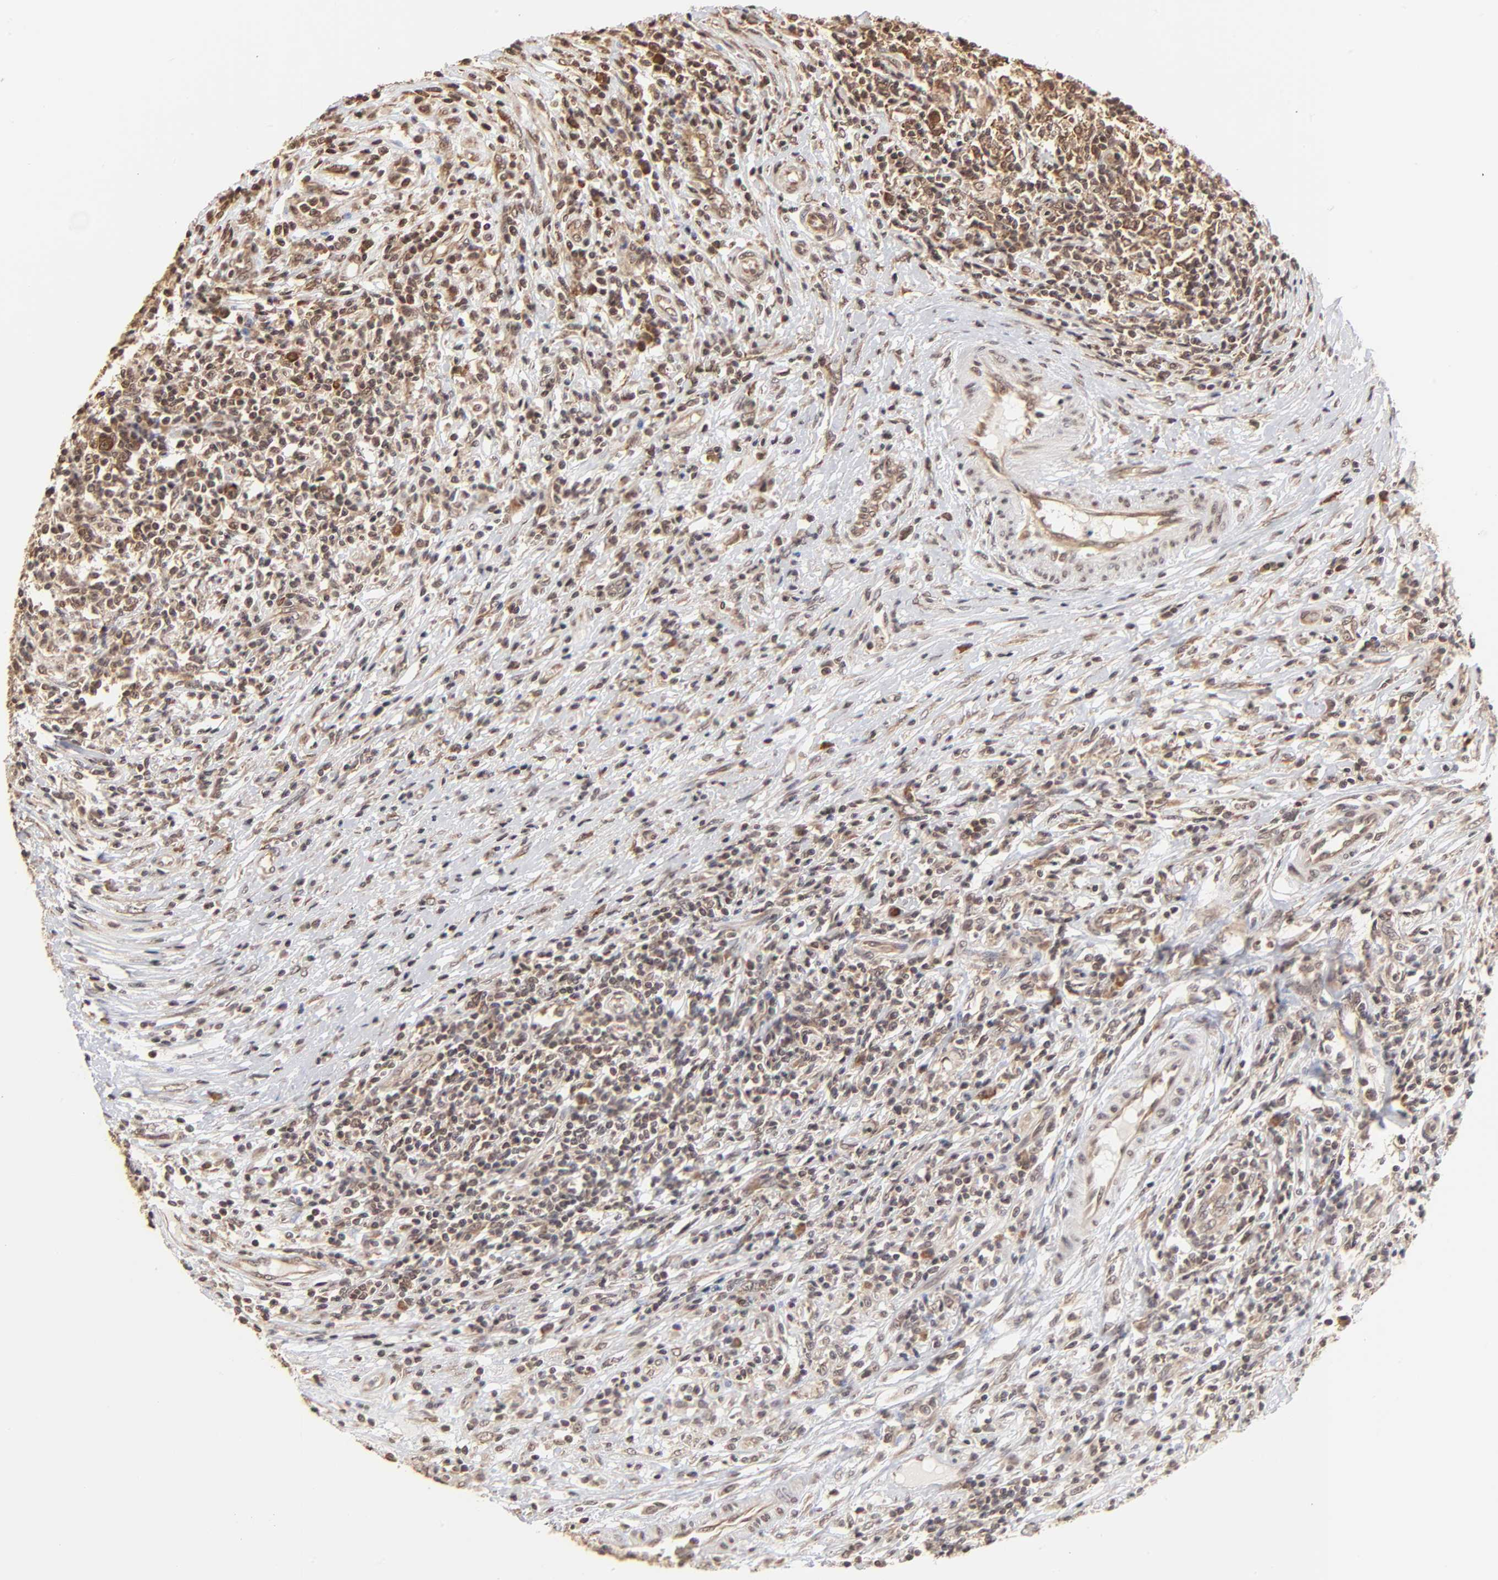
{"staining": {"intensity": "weak", "quantity": "25%-75%", "location": "cytoplasmic/membranous,nuclear"}, "tissue": "lymphoma", "cell_type": "Tumor cells", "image_type": "cancer", "snomed": [{"axis": "morphology", "description": "Malignant lymphoma, non-Hodgkin's type, High grade"}, {"axis": "topography", "description": "Lymph node"}], "caption": "Weak cytoplasmic/membranous and nuclear staining for a protein is identified in about 25%-75% of tumor cells of high-grade malignant lymphoma, non-Hodgkin's type using immunohistochemistry (IHC).", "gene": "BRPF1", "patient": {"sex": "female", "age": 84}}